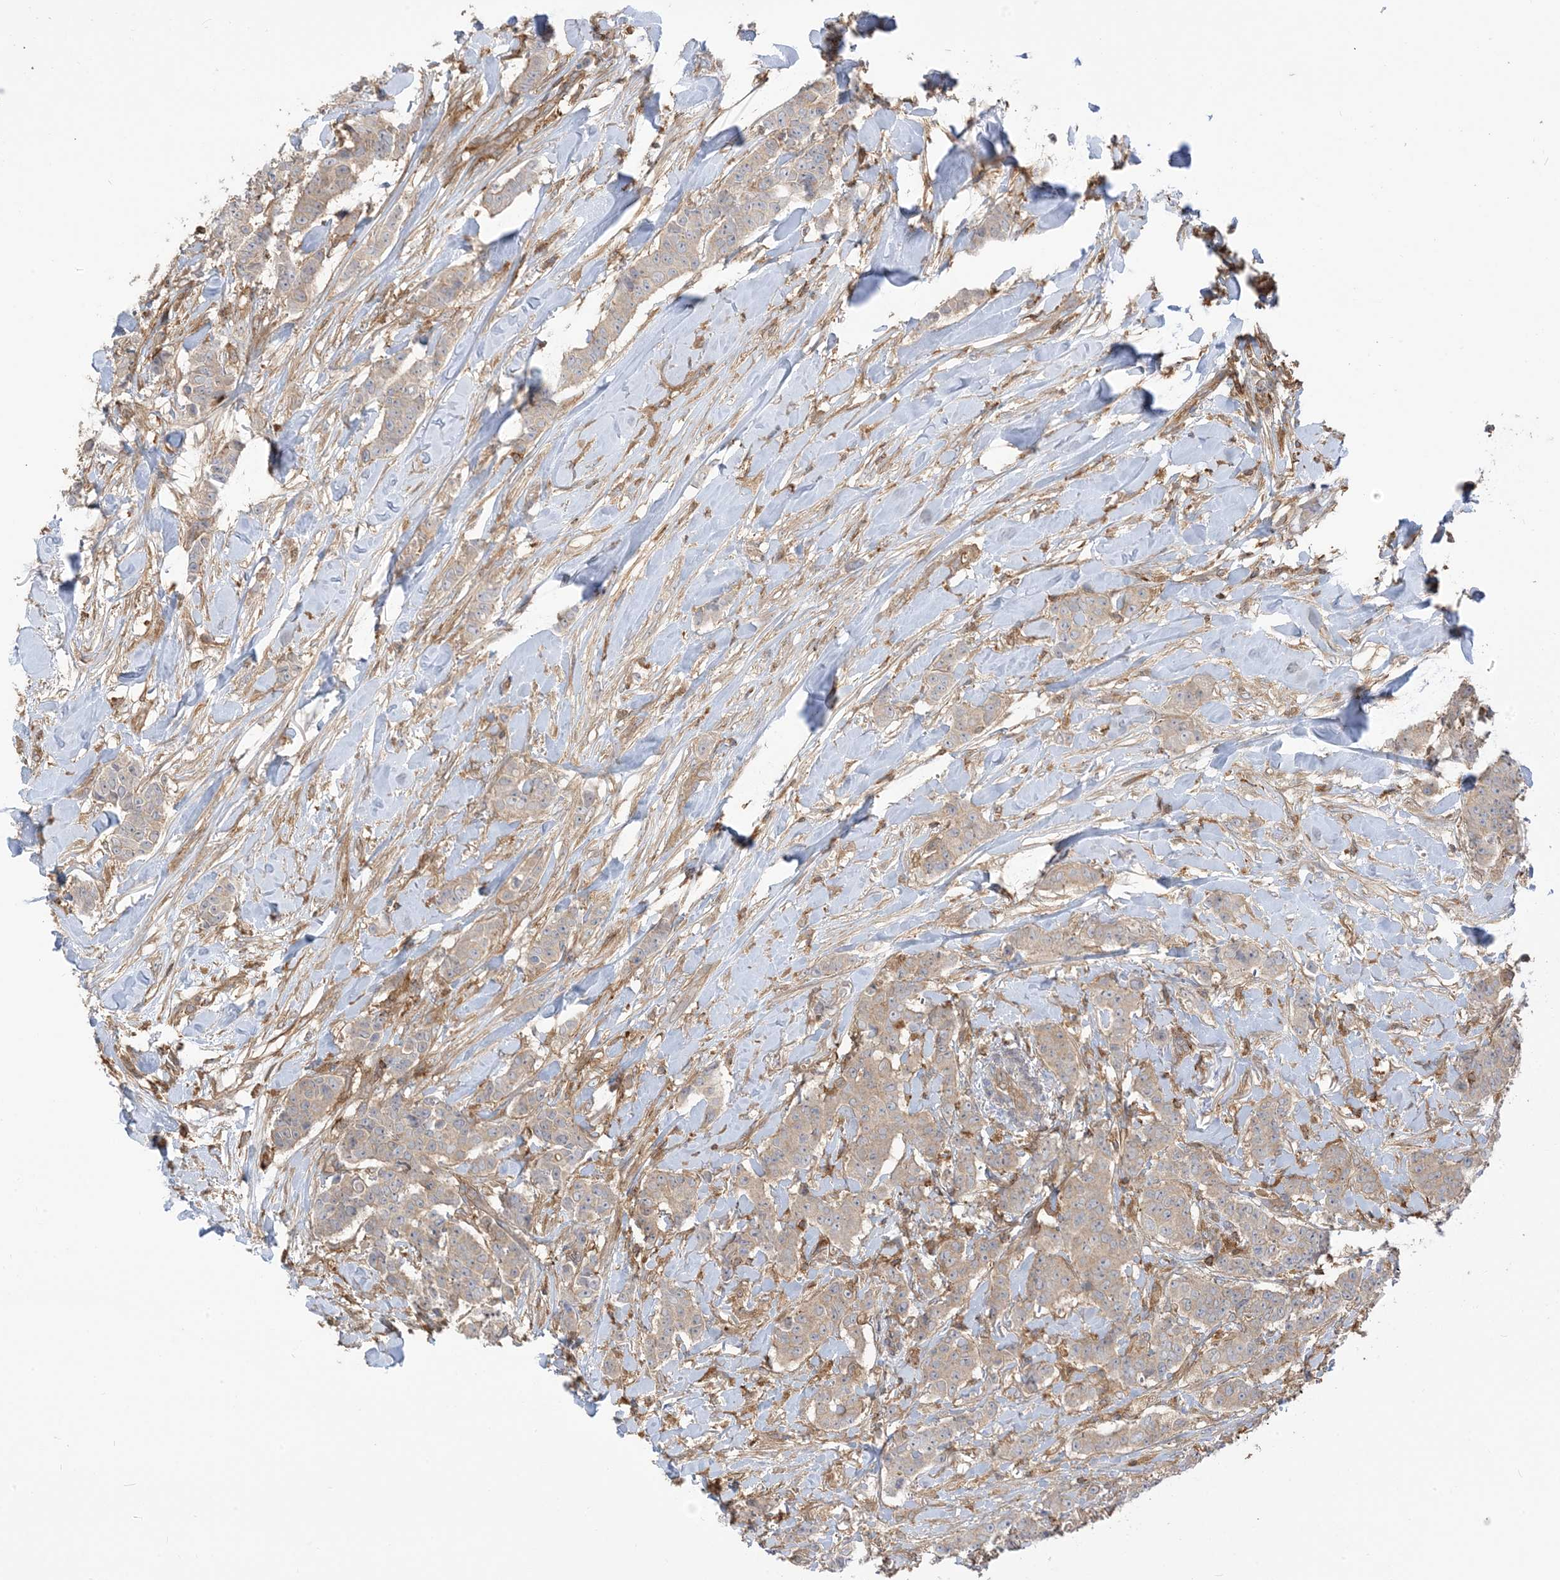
{"staining": {"intensity": "weak", "quantity": "<25%", "location": "cytoplasmic/membranous"}, "tissue": "breast cancer", "cell_type": "Tumor cells", "image_type": "cancer", "snomed": [{"axis": "morphology", "description": "Duct carcinoma"}, {"axis": "topography", "description": "Breast"}], "caption": "This is a image of immunohistochemistry staining of invasive ductal carcinoma (breast), which shows no positivity in tumor cells.", "gene": "CAPZB", "patient": {"sex": "female", "age": 40}}